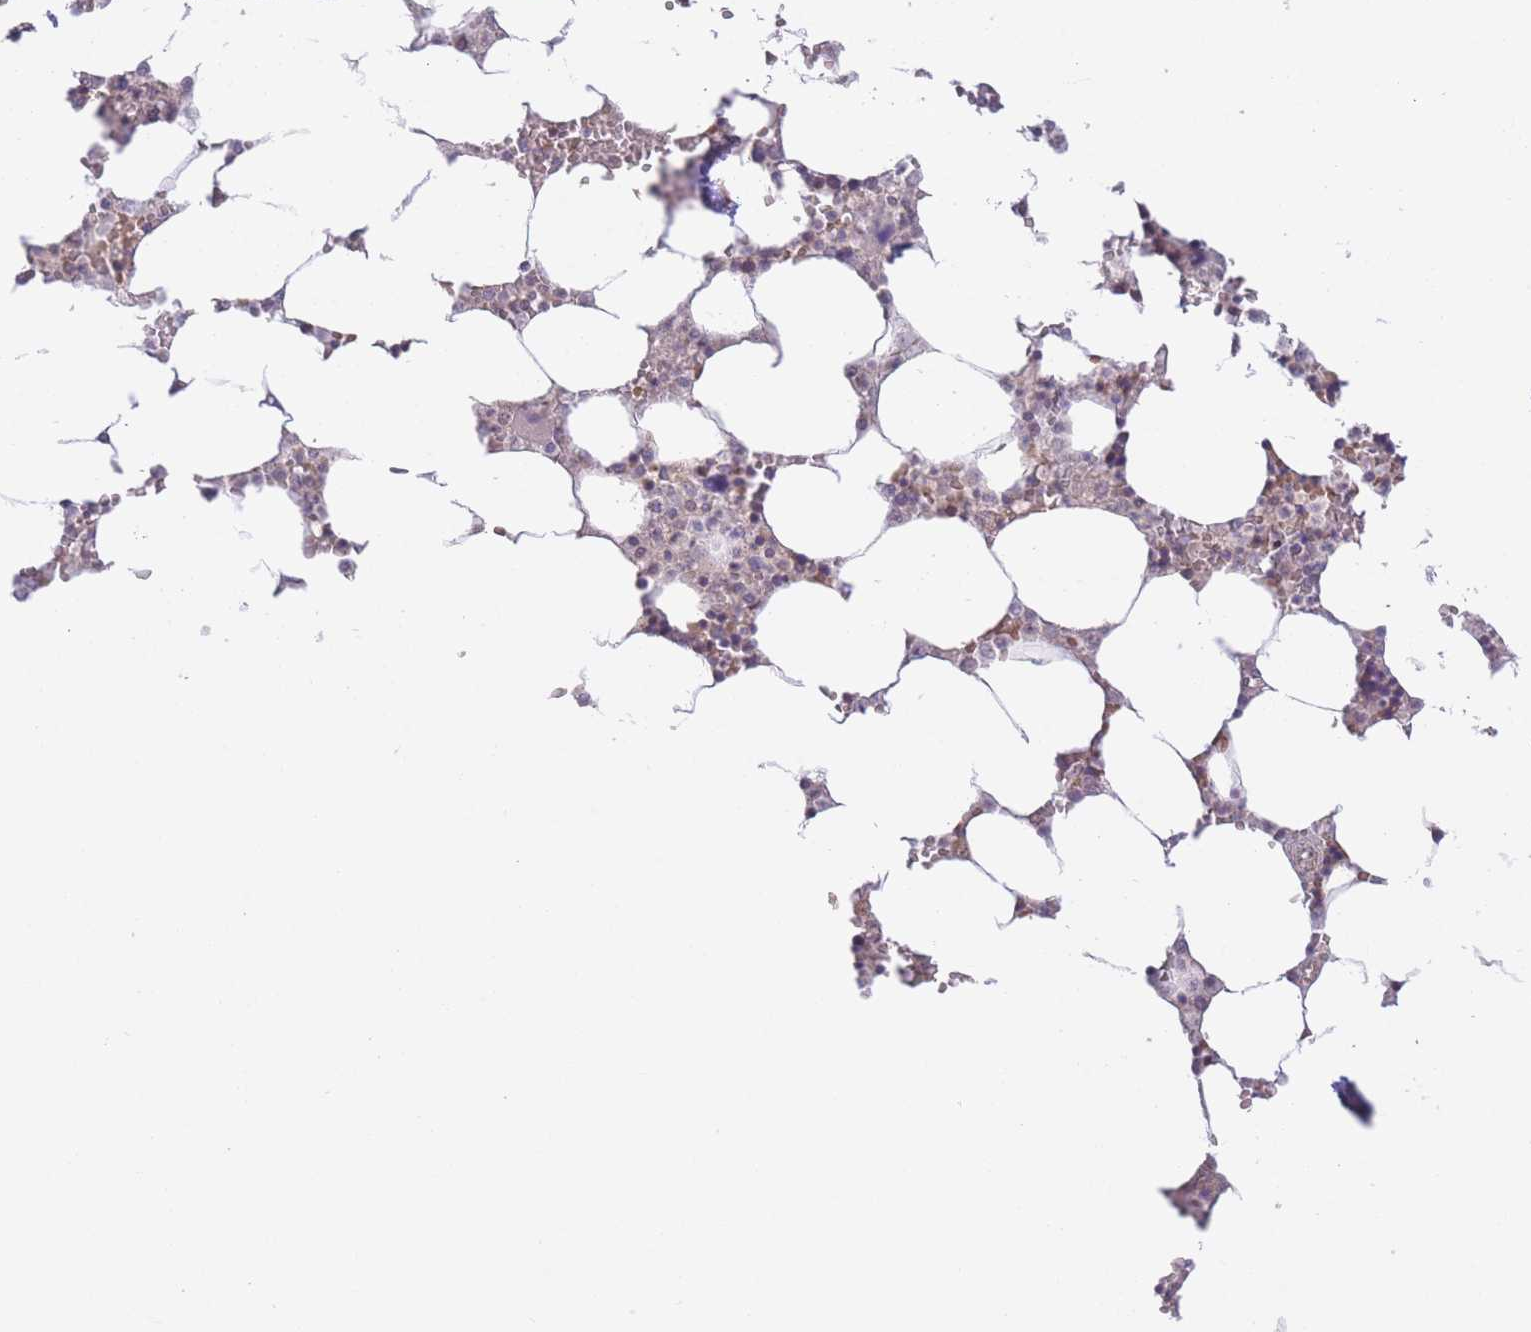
{"staining": {"intensity": "negative", "quantity": "none", "location": "none"}, "tissue": "bone marrow", "cell_type": "Hematopoietic cells", "image_type": "normal", "snomed": [{"axis": "morphology", "description": "Normal tissue, NOS"}, {"axis": "topography", "description": "Bone marrow"}], "caption": "High magnification brightfield microscopy of unremarkable bone marrow stained with DAB (brown) and counterstained with hematoxylin (blue): hematopoietic cells show no significant expression. (Brightfield microscopy of DAB (3,3'-diaminobenzidine) immunohistochemistry at high magnification).", "gene": "FUT3", "patient": {"sex": "male", "age": 64}}